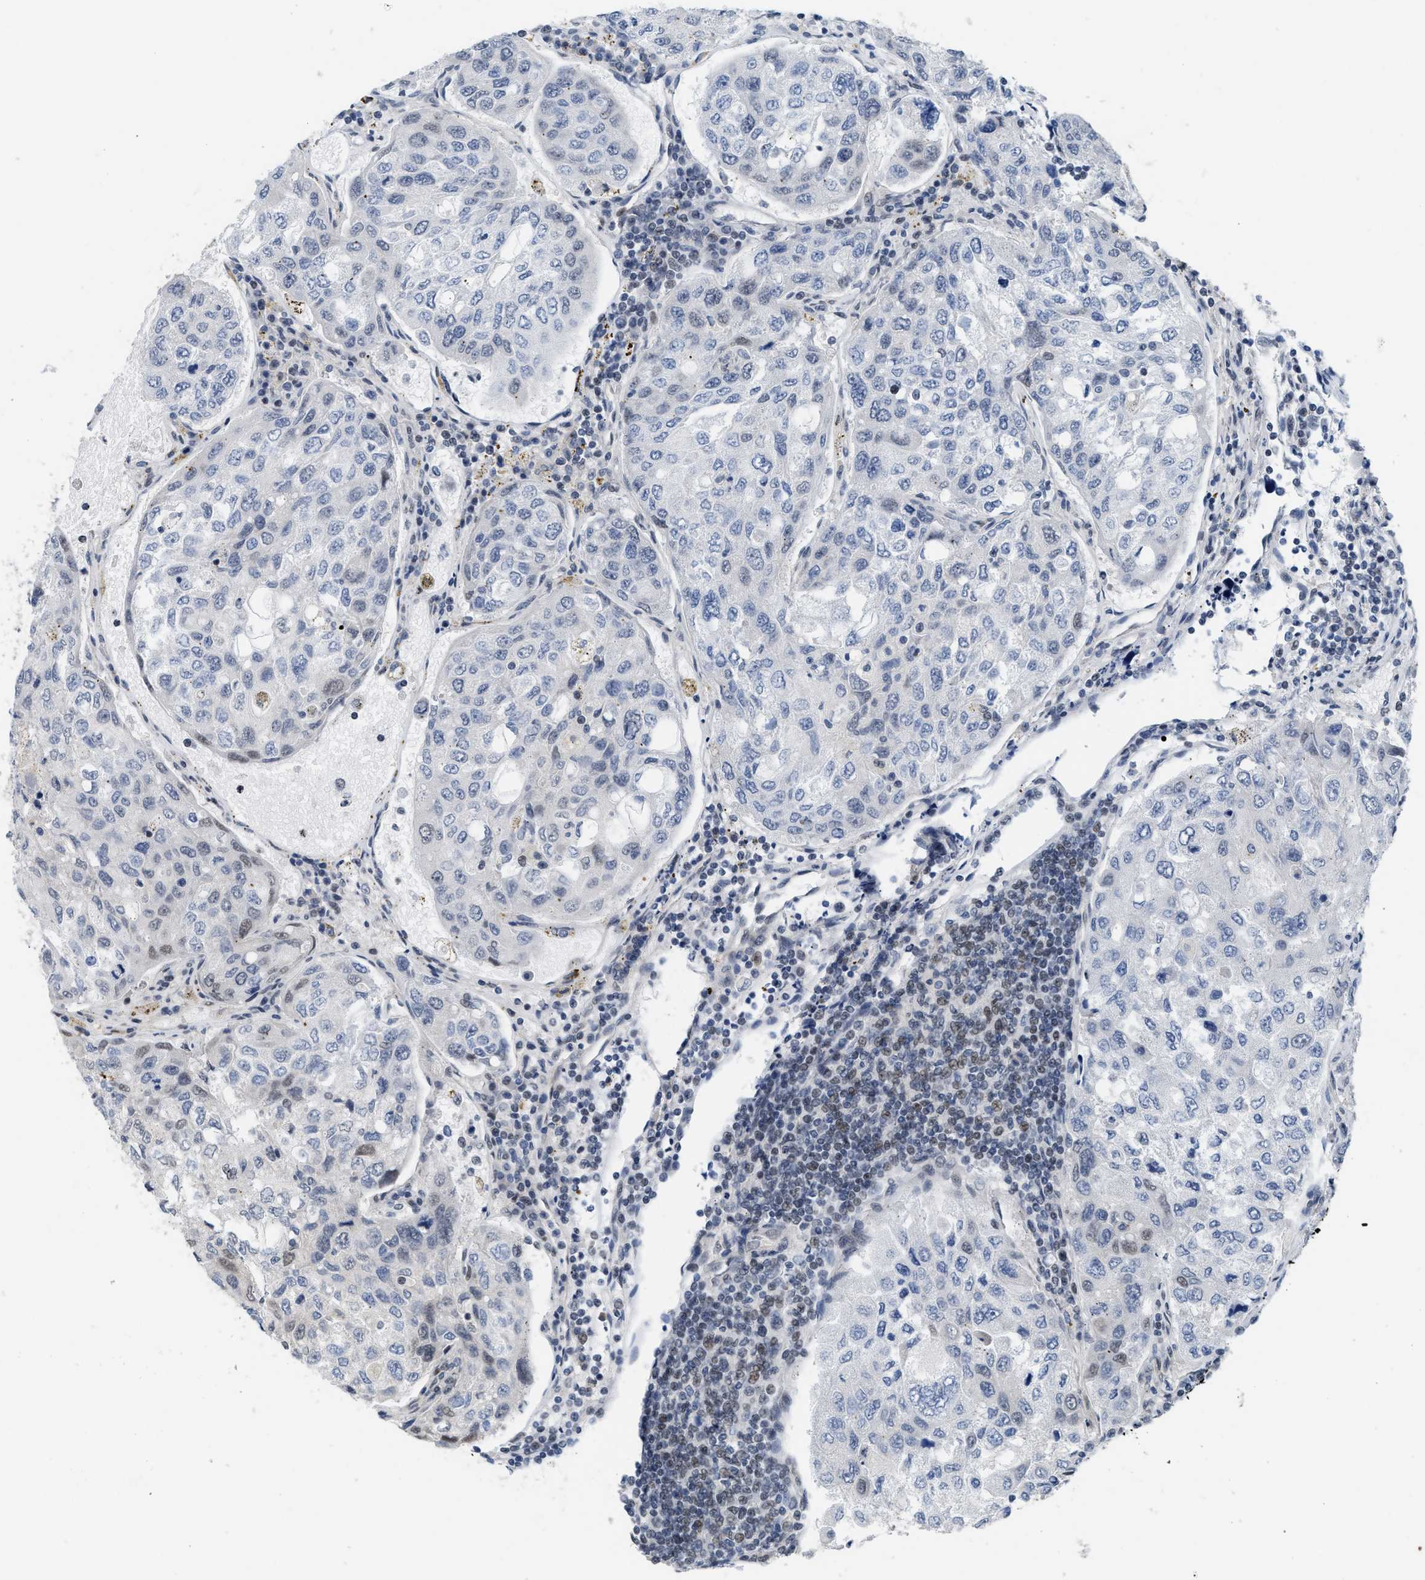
{"staining": {"intensity": "negative", "quantity": "none", "location": "none"}, "tissue": "urothelial cancer", "cell_type": "Tumor cells", "image_type": "cancer", "snomed": [{"axis": "morphology", "description": "Urothelial carcinoma, High grade"}, {"axis": "topography", "description": "Lymph node"}, {"axis": "topography", "description": "Urinary bladder"}], "caption": "The micrograph displays no significant expression in tumor cells of urothelial carcinoma (high-grade).", "gene": "TXNRD3", "patient": {"sex": "male", "age": 51}}